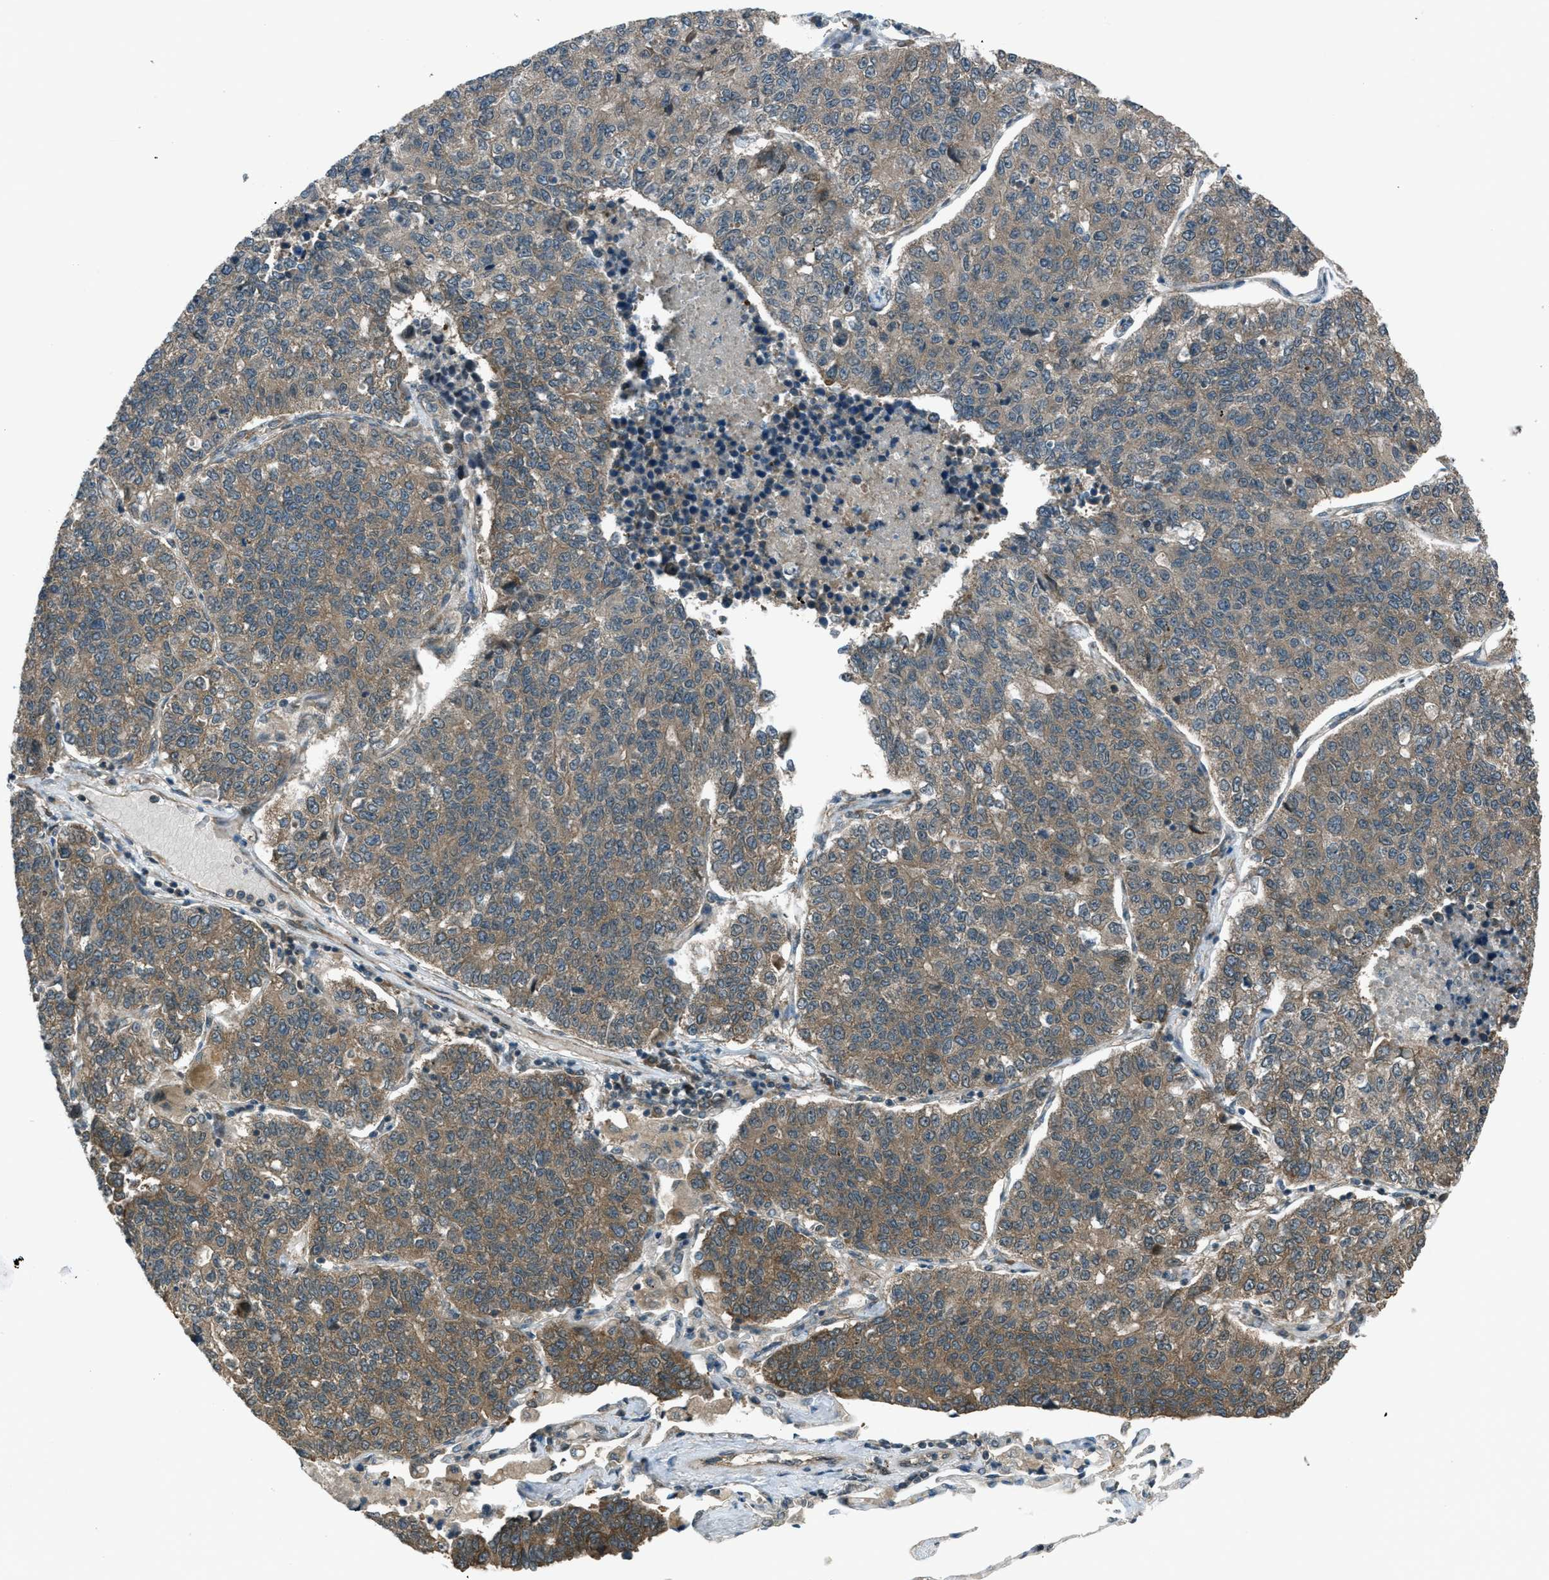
{"staining": {"intensity": "moderate", "quantity": ">75%", "location": "cytoplasmic/membranous"}, "tissue": "lung cancer", "cell_type": "Tumor cells", "image_type": "cancer", "snomed": [{"axis": "morphology", "description": "Adenocarcinoma, NOS"}, {"axis": "topography", "description": "Lung"}], "caption": "Protein expression analysis of human lung adenocarcinoma reveals moderate cytoplasmic/membranous staining in about >75% of tumor cells.", "gene": "ASAP2", "patient": {"sex": "male", "age": 49}}